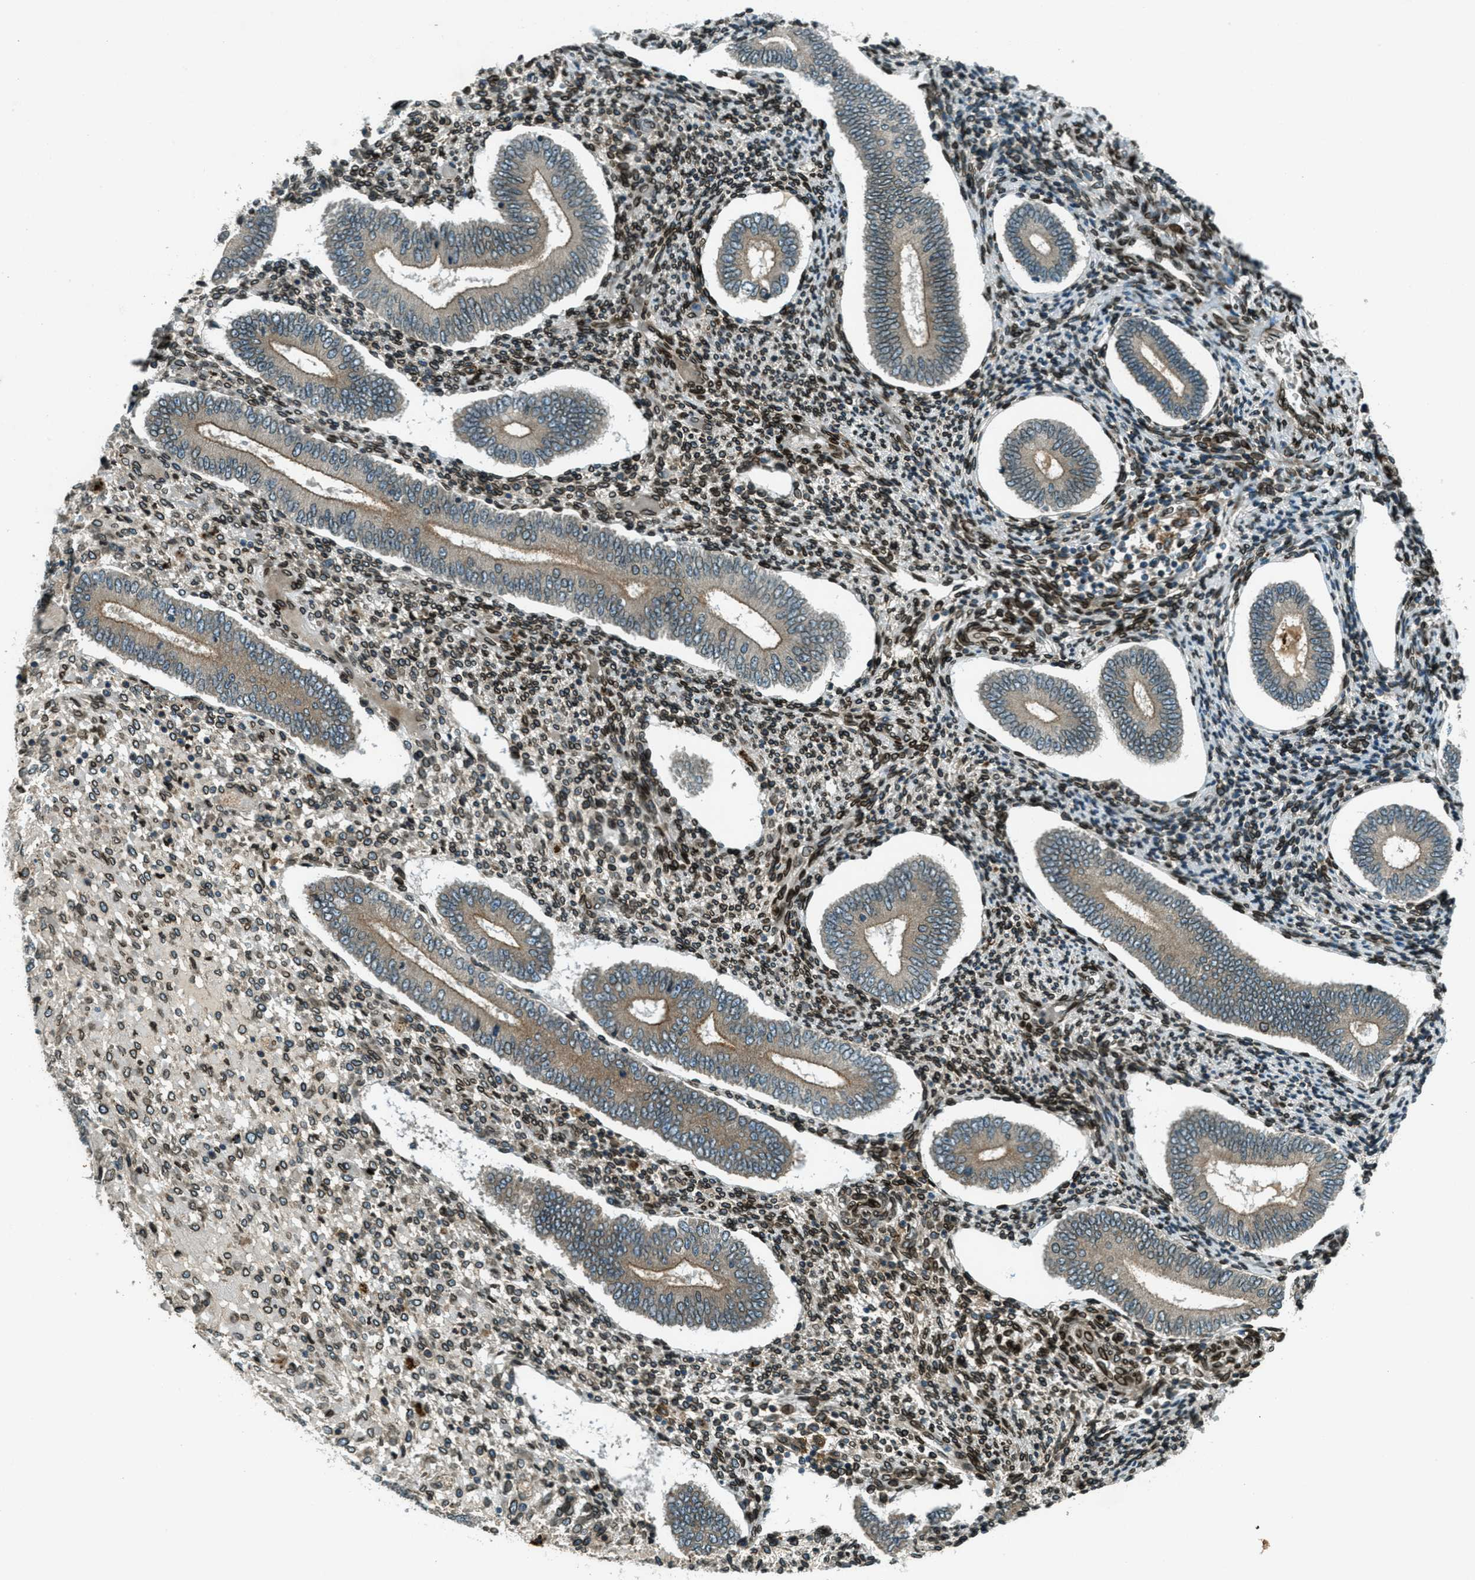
{"staining": {"intensity": "strong", "quantity": "25%-75%", "location": "cytoplasmic/membranous,nuclear"}, "tissue": "endometrium", "cell_type": "Cells in endometrial stroma", "image_type": "normal", "snomed": [{"axis": "morphology", "description": "Normal tissue, NOS"}, {"axis": "topography", "description": "Endometrium"}], "caption": "Human endometrium stained with a brown dye exhibits strong cytoplasmic/membranous,nuclear positive expression in about 25%-75% of cells in endometrial stroma.", "gene": "LEMD2", "patient": {"sex": "female", "age": 42}}